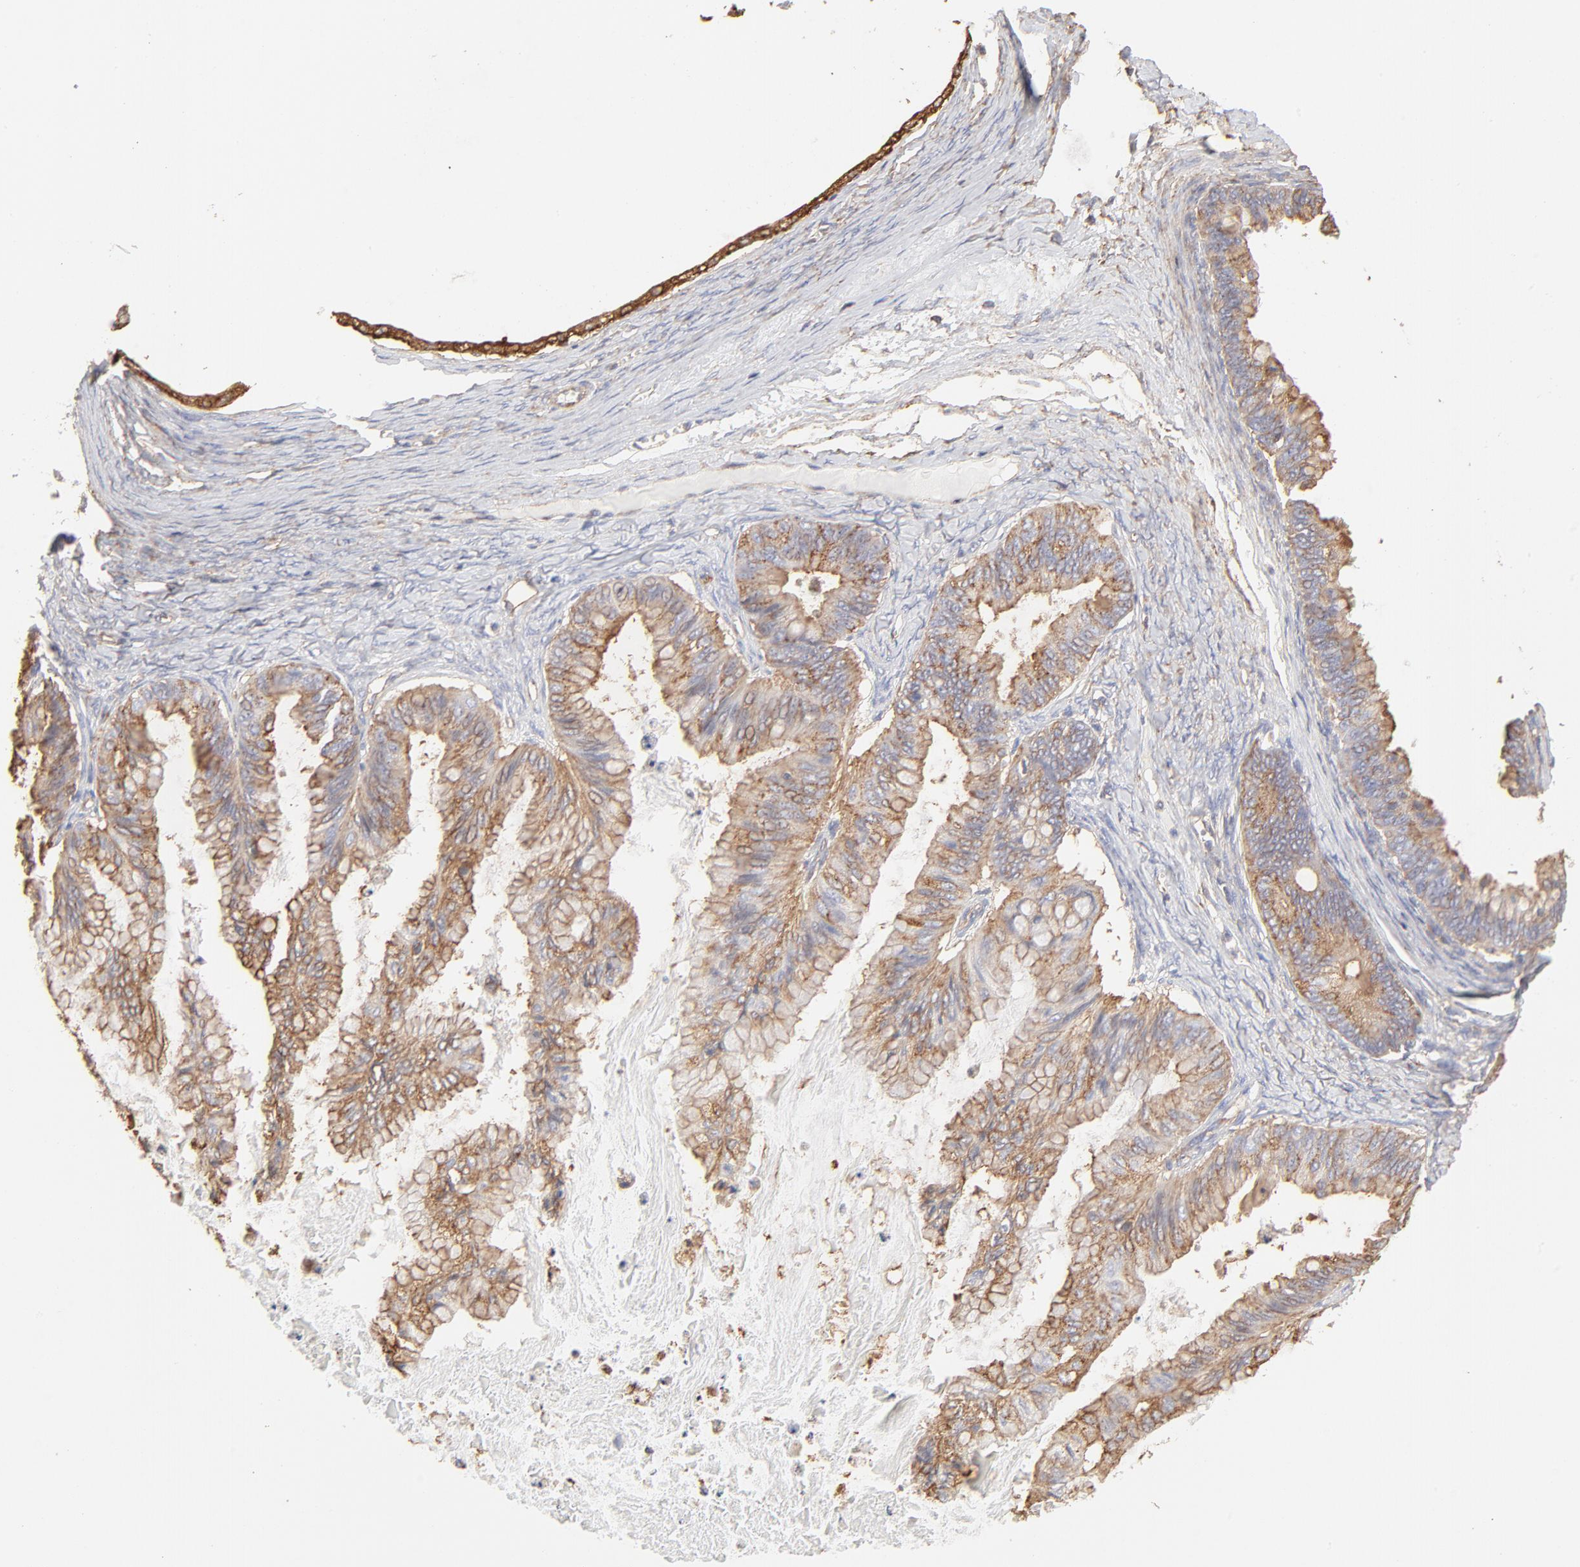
{"staining": {"intensity": "moderate", "quantity": ">75%", "location": "cytoplasmic/membranous"}, "tissue": "ovarian cancer", "cell_type": "Tumor cells", "image_type": "cancer", "snomed": [{"axis": "morphology", "description": "Cystadenocarcinoma, mucinous, NOS"}, {"axis": "topography", "description": "Ovary"}], "caption": "High-magnification brightfield microscopy of mucinous cystadenocarcinoma (ovarian) stained with DAB (brown) and counterstained with hematoxylin (blue). tumor cells exhibit moderate cytoplasmic/membranous staining is present in about>75% of cells.", "gene": "CLTB", "patient": {"sex": "female", "age": 57}}